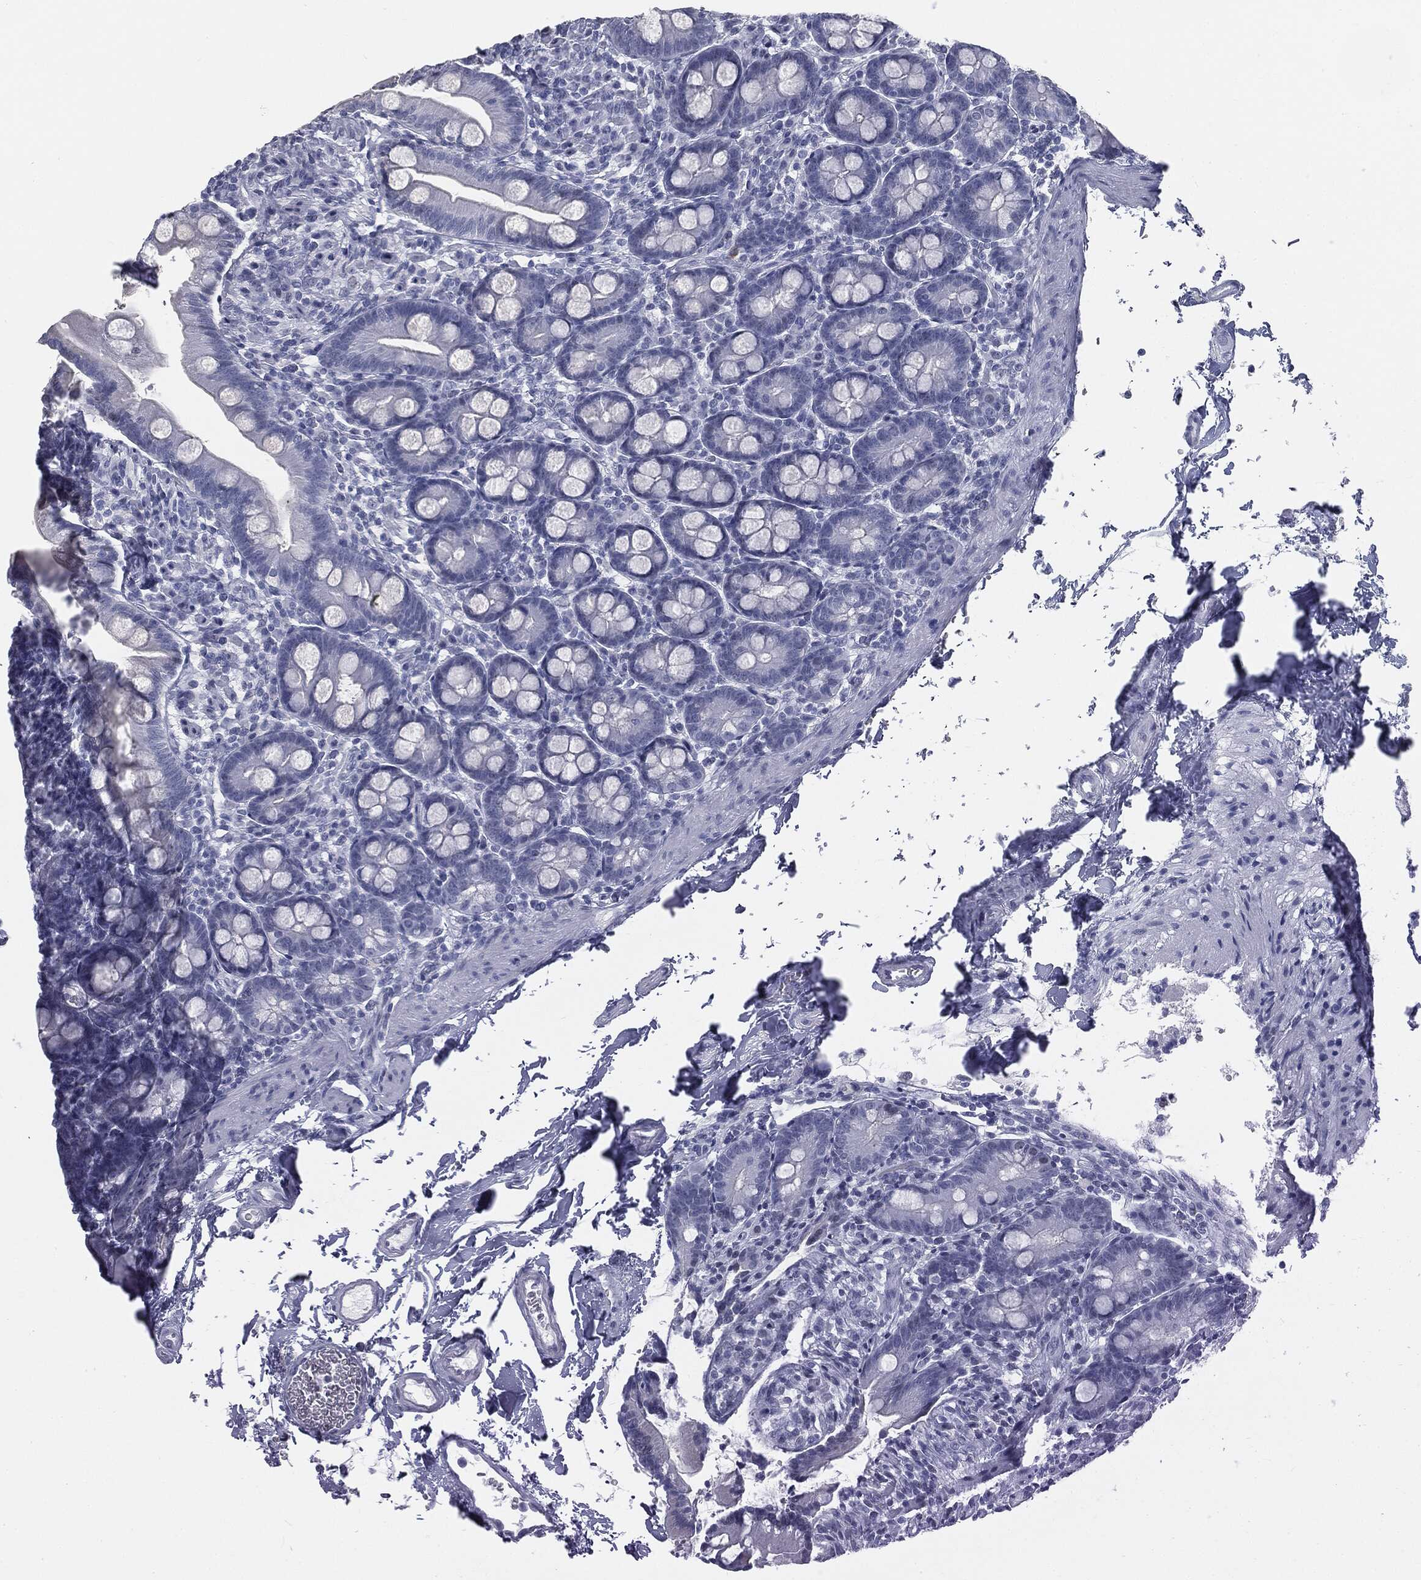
{"staining": {"intensity": "negative", "quantity": "none", "location": "none"}, "tissue": "small intestine", "cell_type": "Glandular cells", "image_type": "normal", "snomed": [{"axis": "morphology", "description": "Normal tissue, NOS"}, {"axis": "topography", "description": "Small intestine"}], "caption": "This histopathology image is of benign small intestine stained with immunohistochemistry (IHC) to label a protein in brown with the nuclei are counter-stained blue. There is no staining in glandular cells. (DAB (3,3'-diaminobenzidine) immunohistochemistry, high magnification).", "gene": "TPO", "patient": {"sex": "female", "age": 44}}